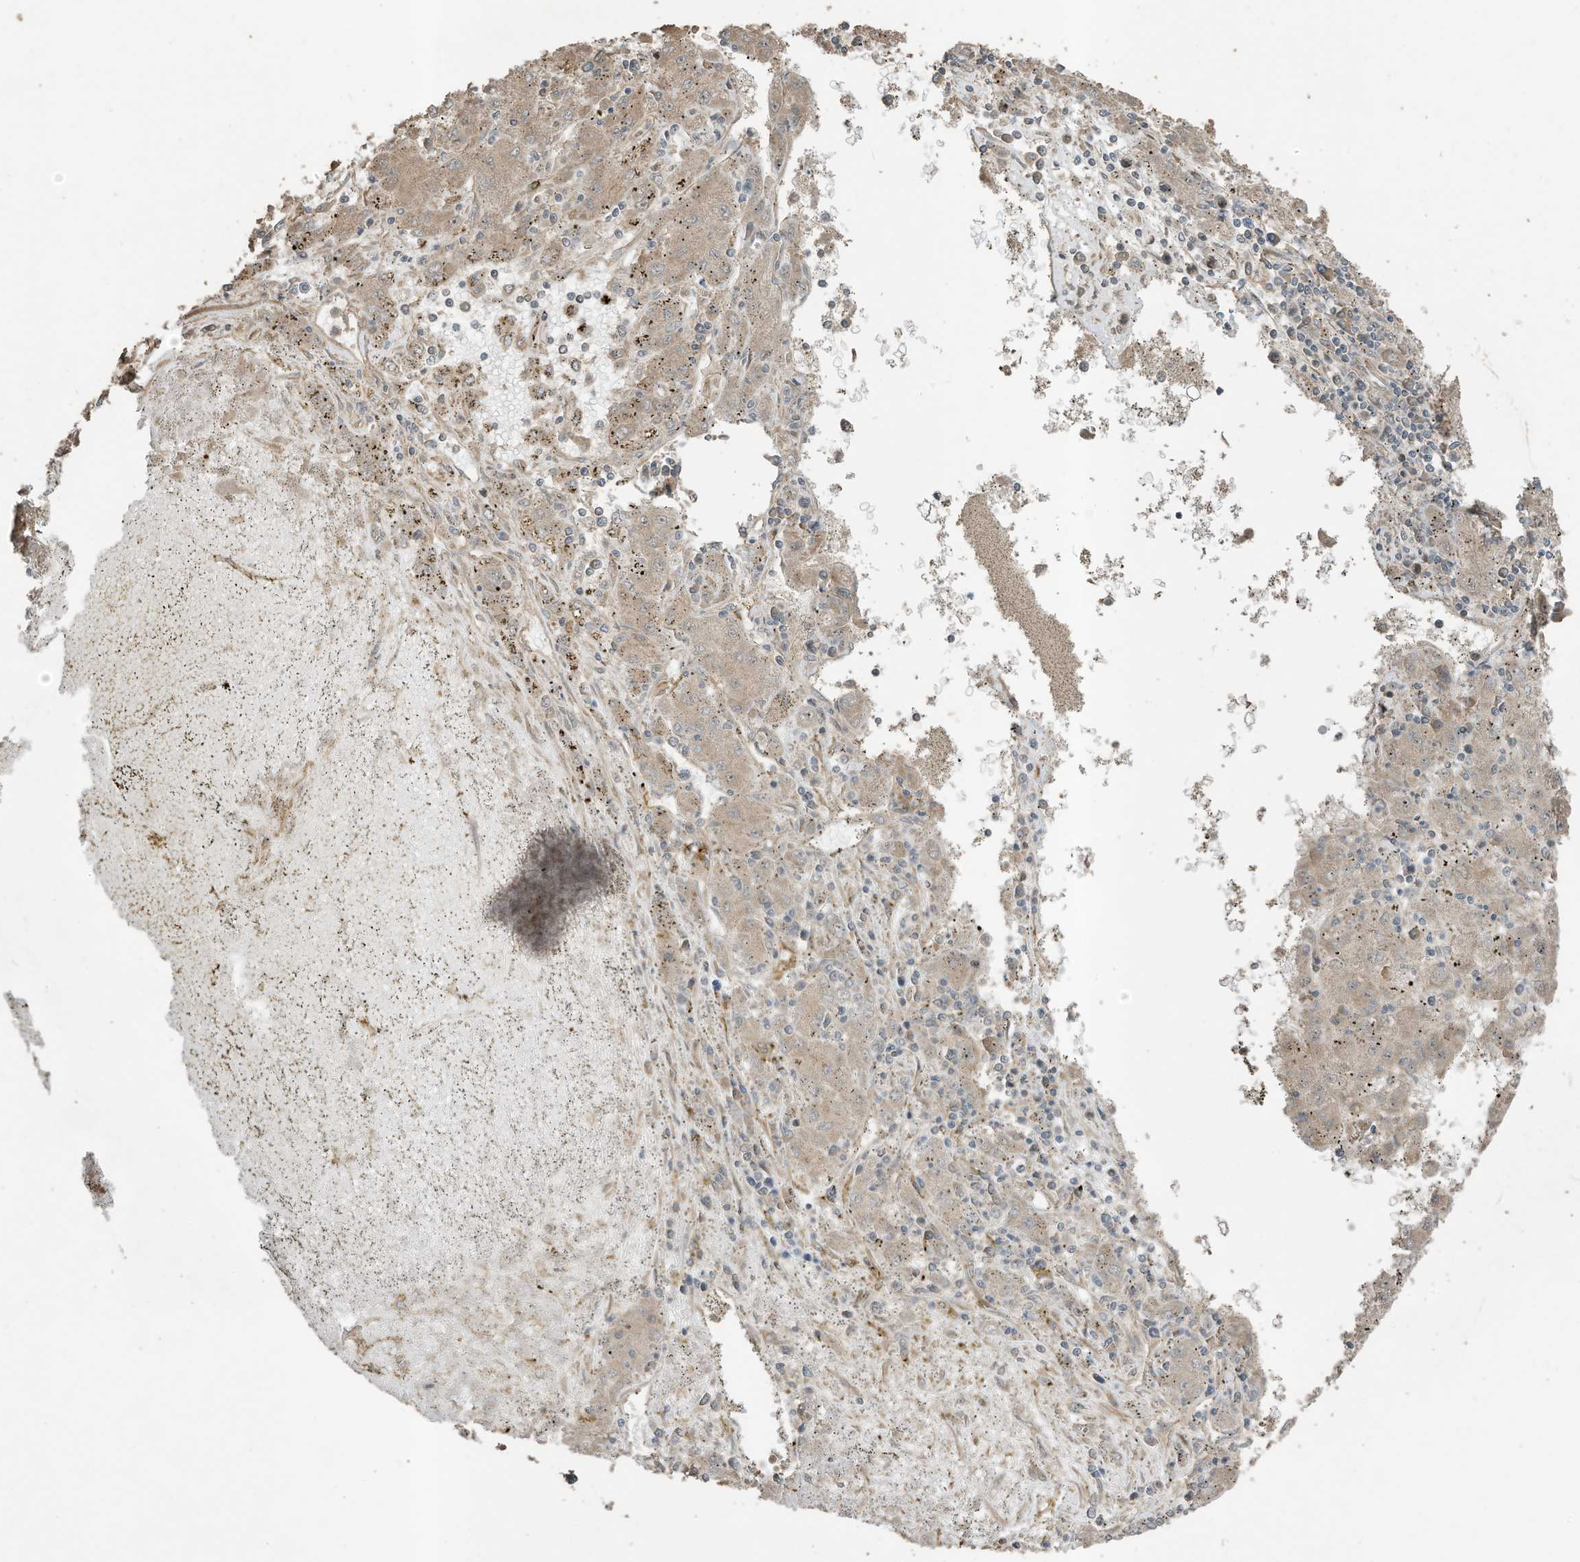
{"staining": {"intensity": "weak", "quantity": ">75%", "location": "cytoplasmic/membranous"}, "tissue": "liver cancer", "cell_type": "Tumor cells", "image_type": "cancer", "snomed": [{"axis": "morphology", "description": "Carcinoma, Hepatocellular, NOS"}, {"axis": "topography", "description": "Liver"}], "caption": "Liver cancer (hepatocellular carcinoma) tissue shows weak cytoplasmic/membranous positivity in approximately >75% of tumor cells", "gene": "ZNF653", "patient": {"sex": "male", "age": 72}}